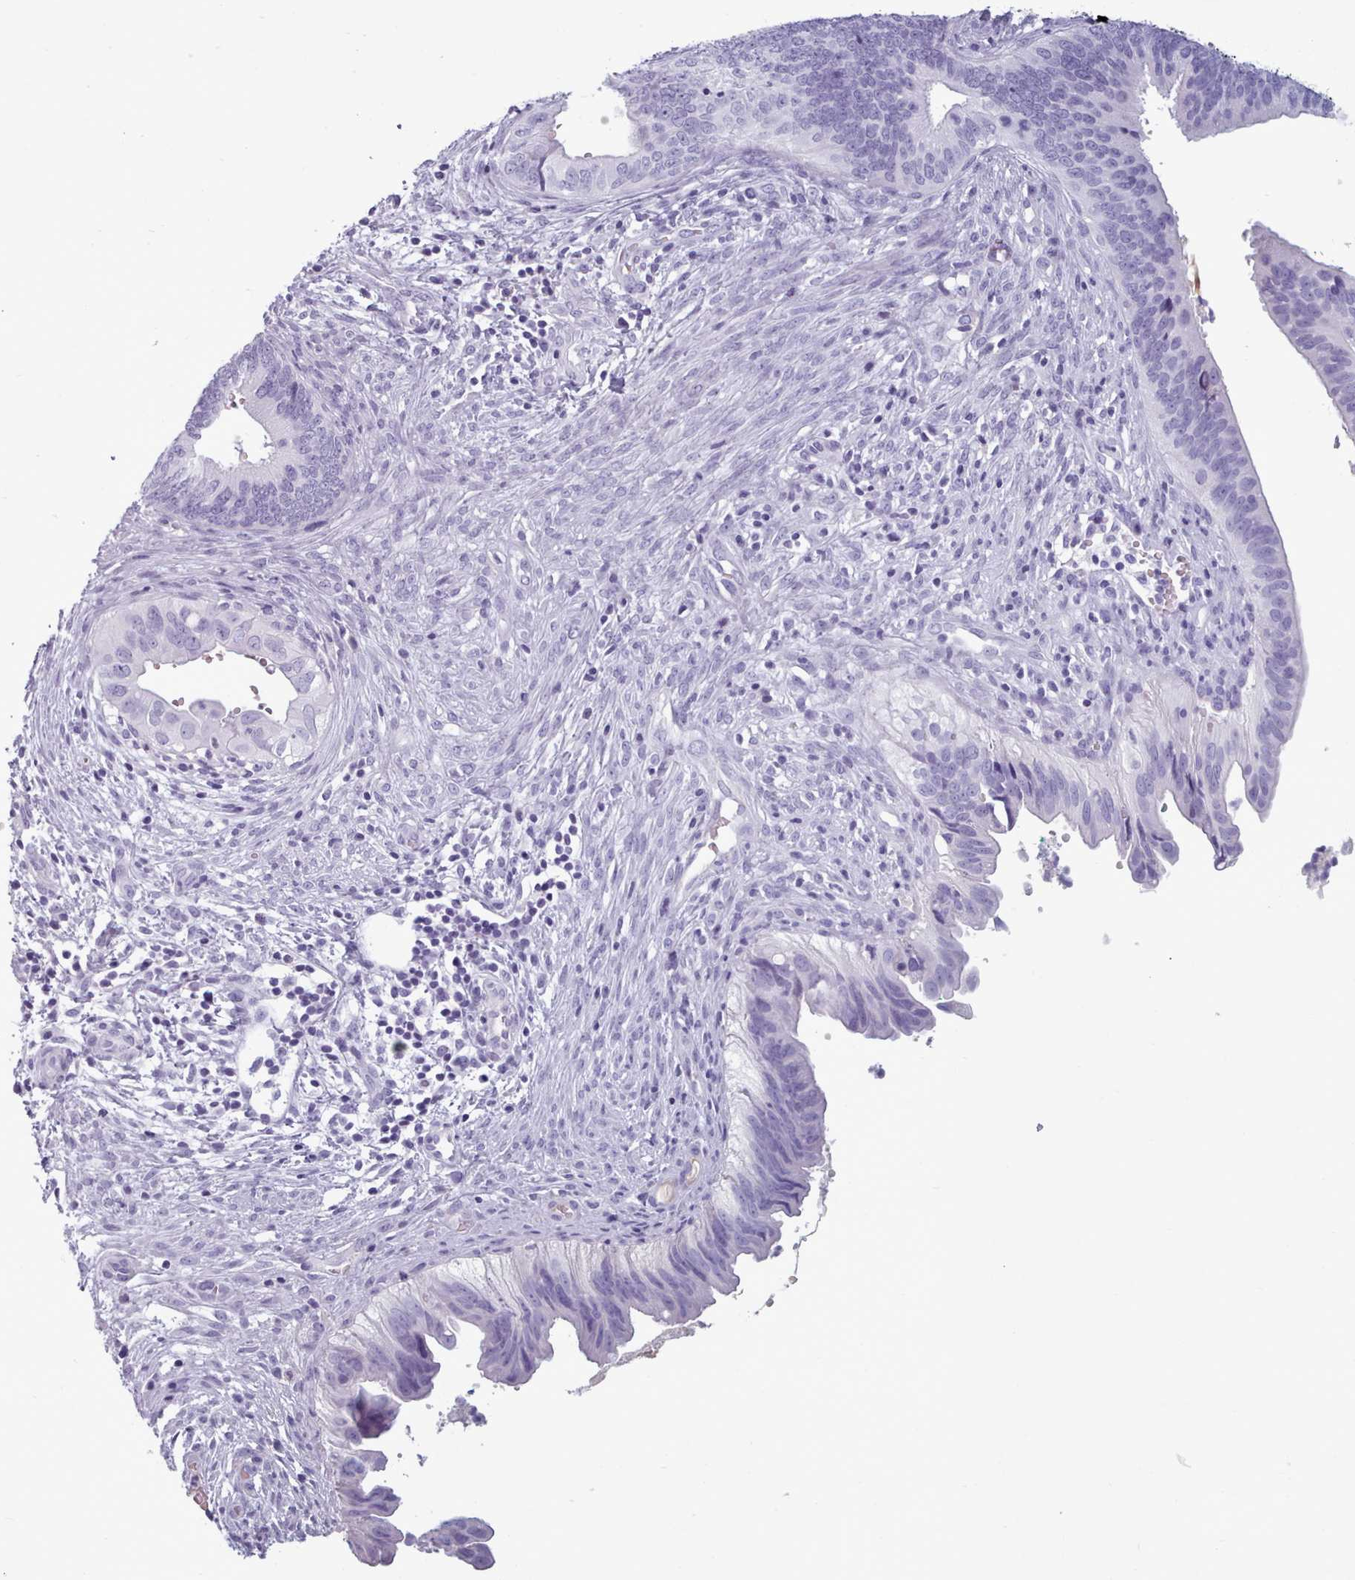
{"staining": {"intensity": "negative", "quantity": "none", "location": "none"}, "tissue": "cervical cancer", "cell_type": "Tumor cells", "image_type": "cancer", "snomed": [{"axis": "morphology", "description": "Adenocarcinoma, NOS"}, {"axis": "topography", "description": "Cervix"}], "caption": "Adenocarcinoma (cervical) stained for a protein using immunohistochemistry shows no staining tumor cells.", "gene": "ZNF43", "patient": {"sex": "female", "age": 42}}